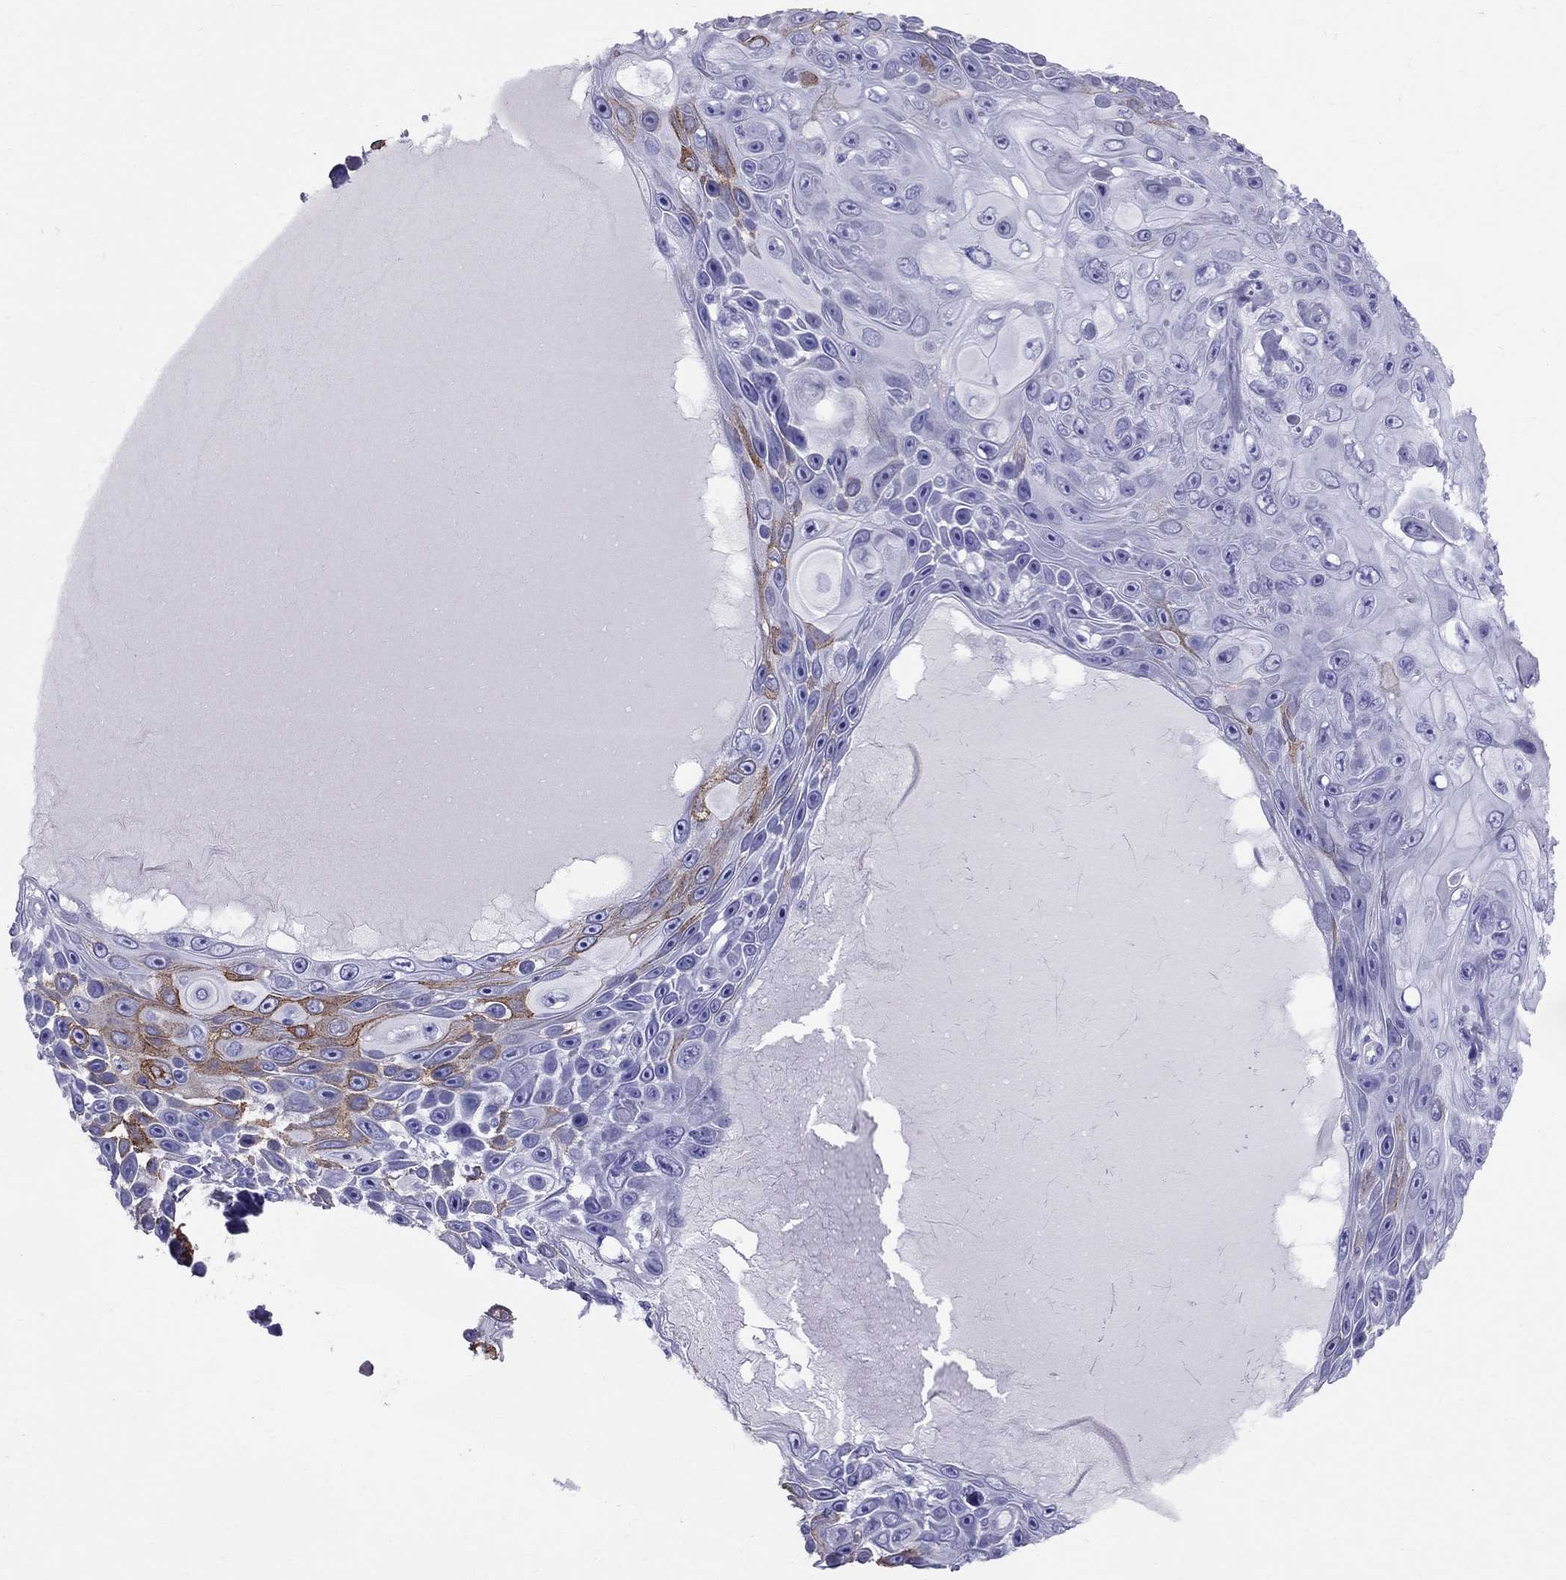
{"staining": {"intensity": "moderate", "quantity": "<25%", "location": "cytoplasmic/membranous"}, "tissue": "skin cancer", "cell_type": "Tumor cells", "image_type": "cancer", "snomed": [{"axis": "morphology", "description": "Squamous cell carcinoma, NOS"}, {"axis": "topography", "description": "Skin"}], "caption": "There is low levels of moderate cytoplasmic/membranous staining in tumor cells of skin cancer, as demonstrated by immunohistochemical staining (brown color).", "gene": "AVPR1B", "patient": {"sex": "male", "age": 82}}